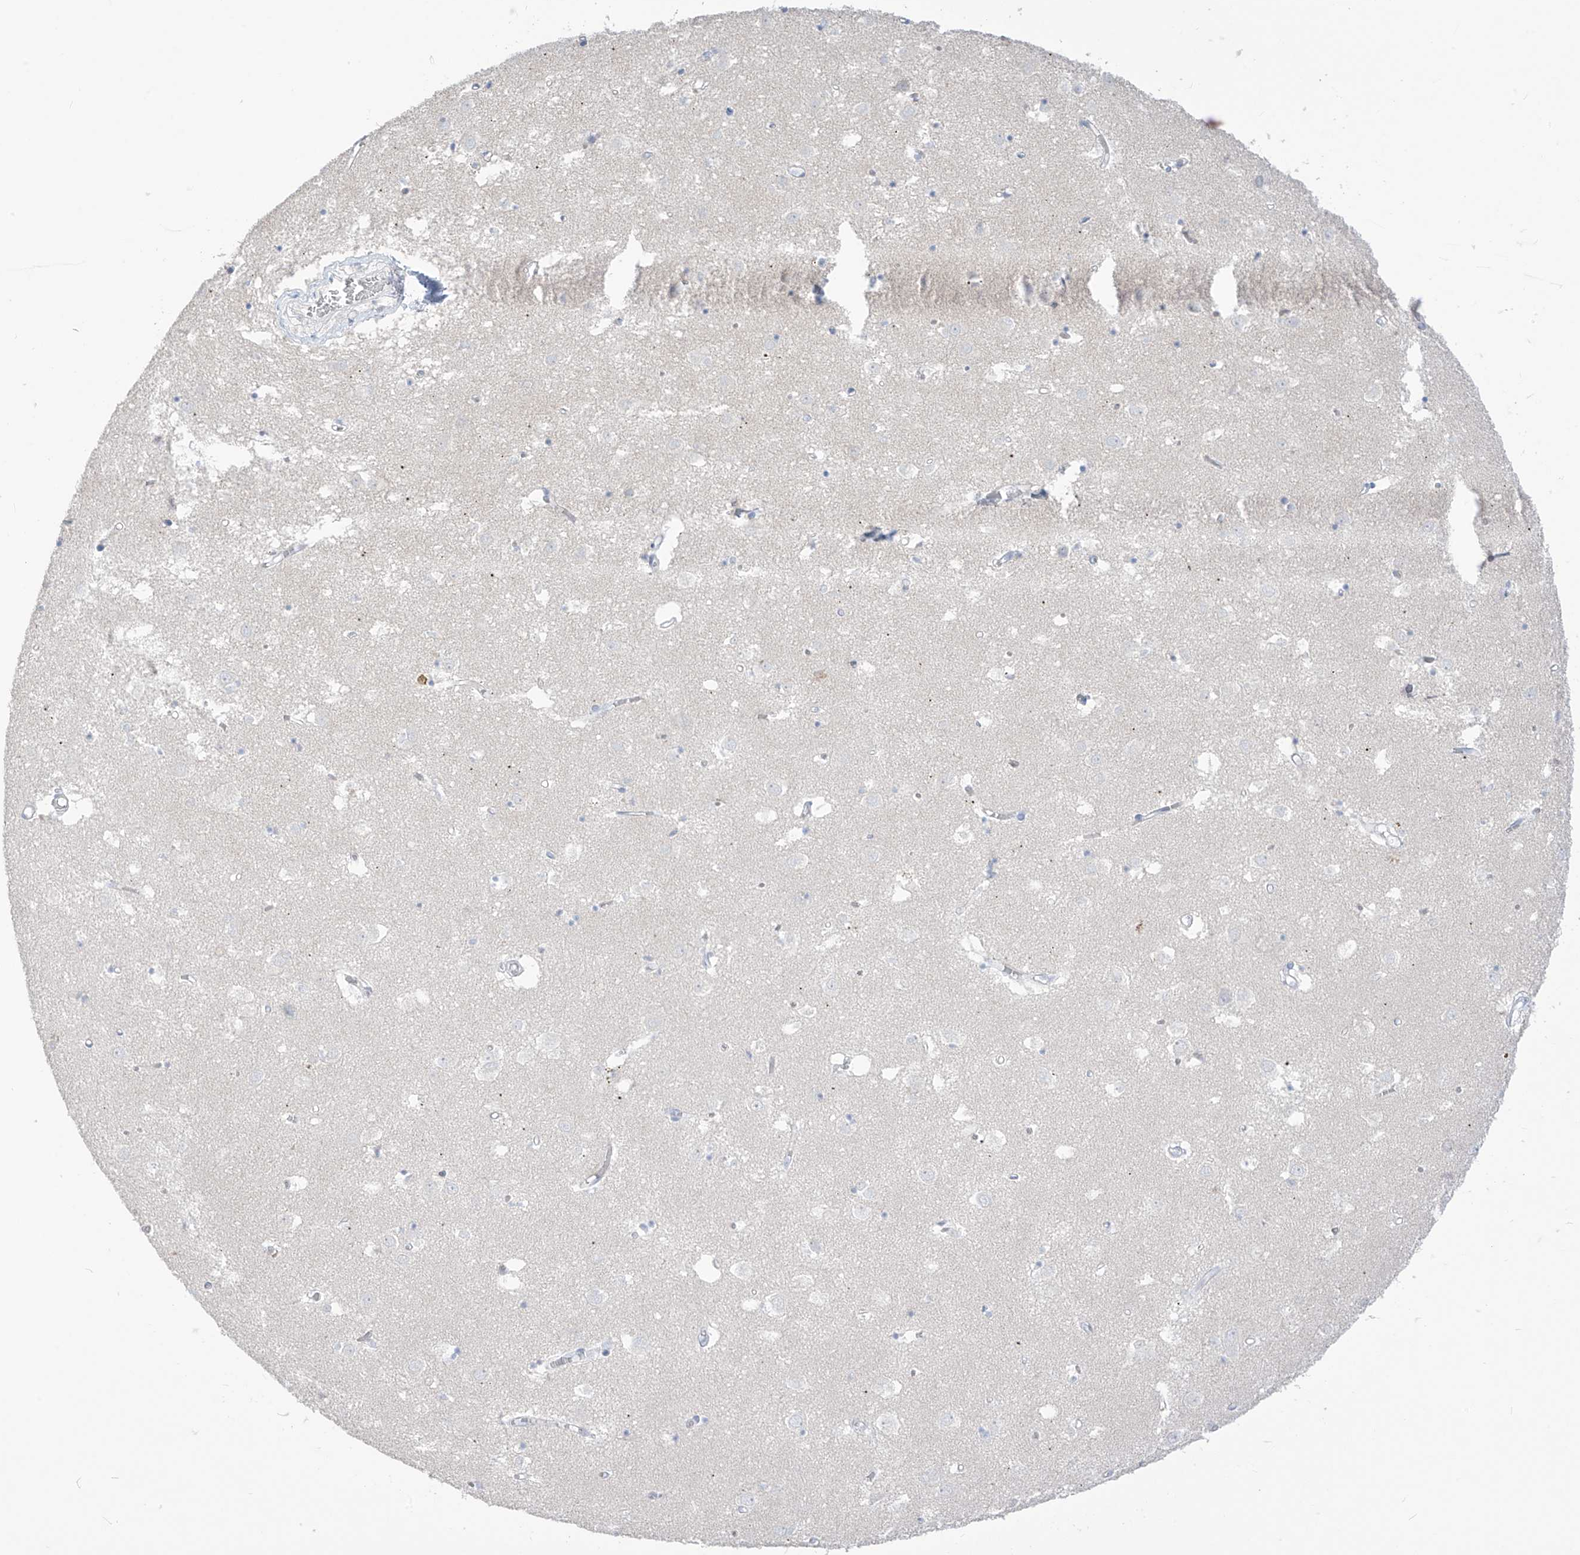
{"staining": {"intensity": "negative", "quantity": "none", "location": "none"}, "tissue": "caudate", "cell_type": "Glial cells", "image_type": "normal", "snomed": [{"axis": "morphology", "description": "Normal tissue, NOS"}, {"axis": "topography", "description": "Lateral ventricle wall"}], "caption": "This image is of normal caudate stained with immunohistochemistry to label a protein in brown with the nuclei are counter-stained blue. There is no expression in glial cells.", "gene": "ASPRV1", "patient": {"sex": "male", "age": 70}}